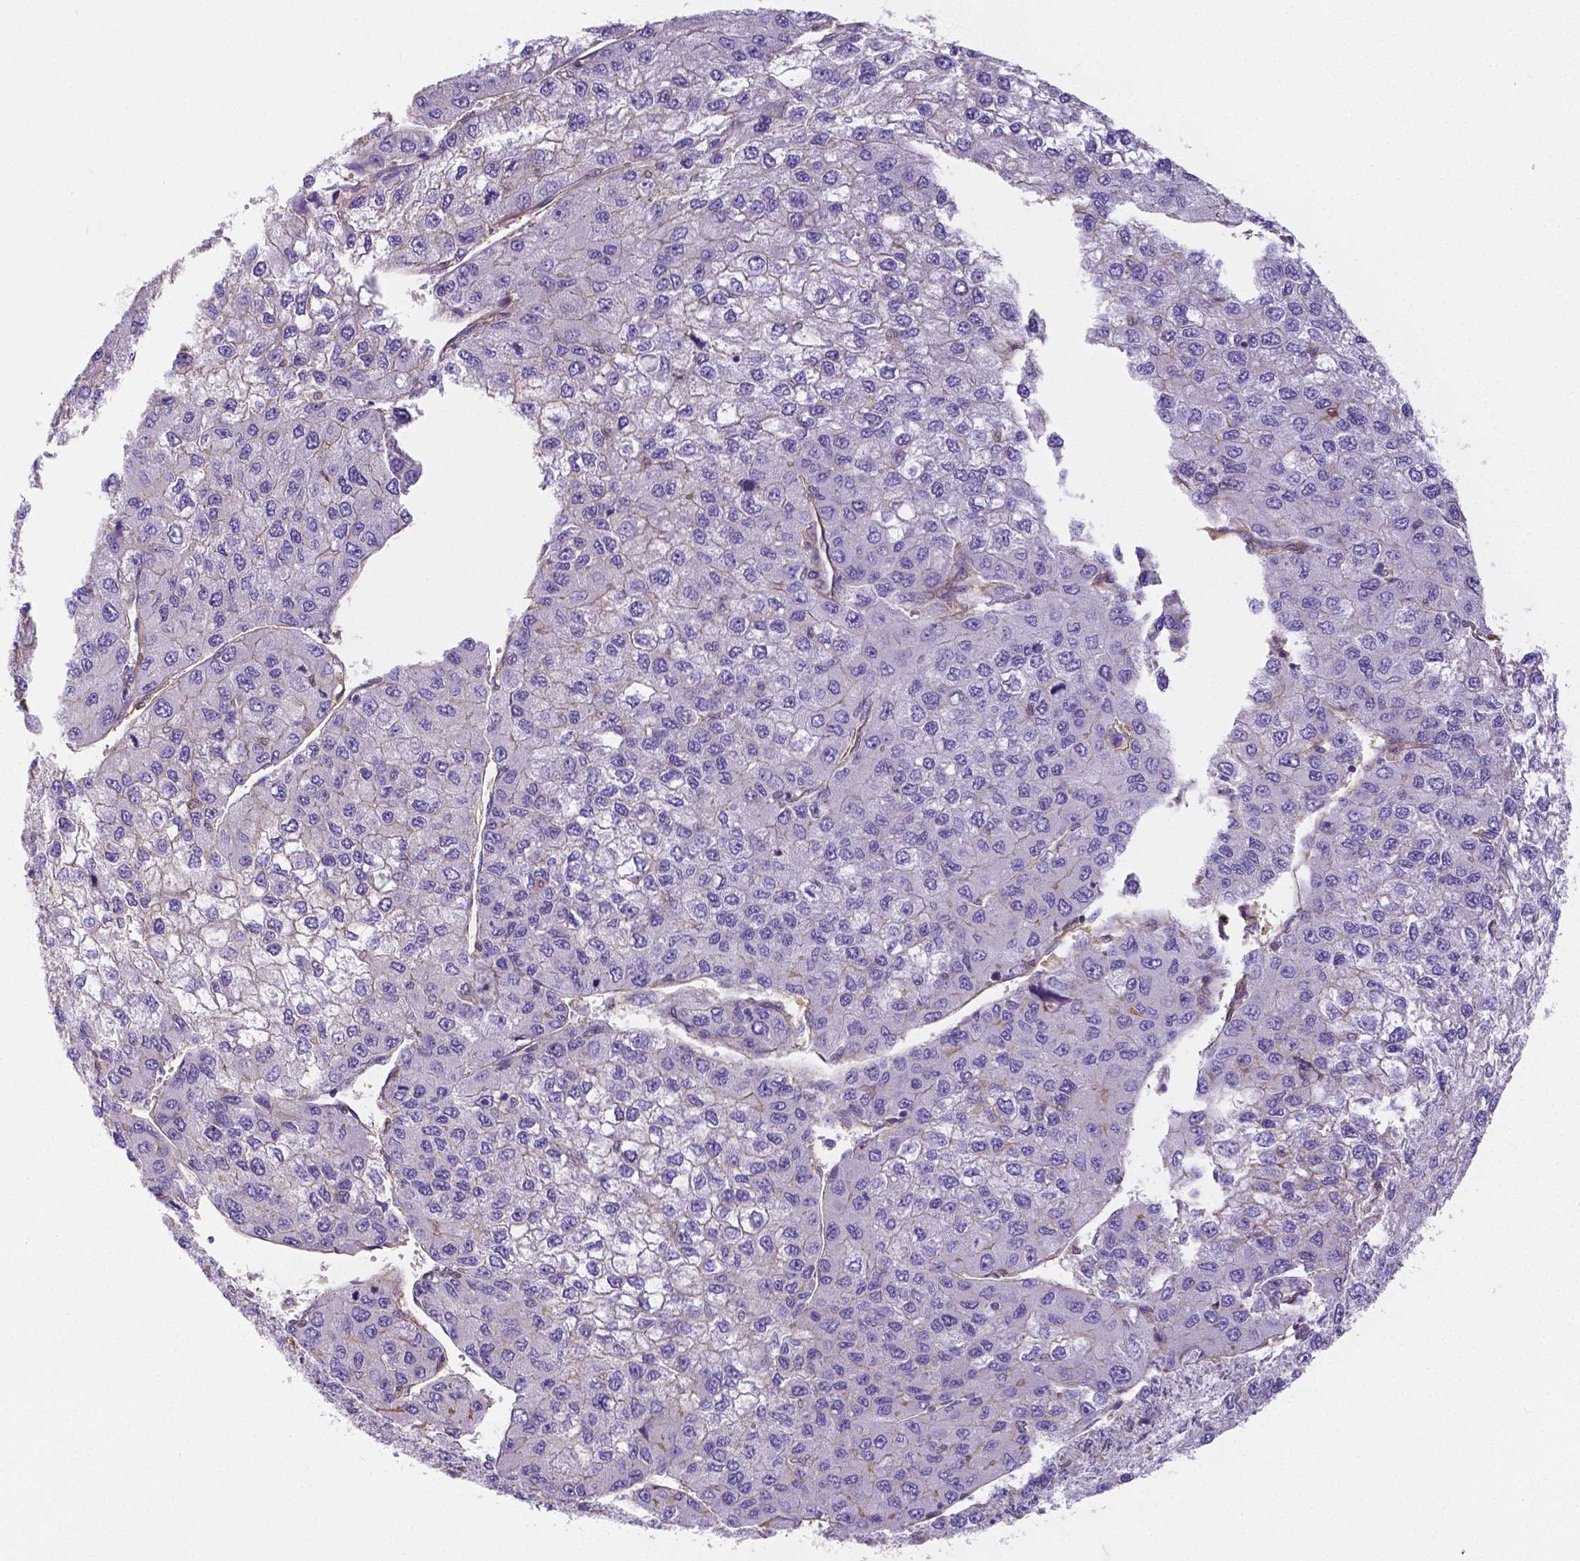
{"staining": {"intensity": "weak", "quantity": "<25%", "location": "cytoplasmic/membranous"}, "tissue": "liver cancer", "cell_type": "Tumor cells", "image_type": "cancer", "snomed": [{"axis": "morphology", "description": "Carcinoma, Hepatocellular, NOS"}, {"axis": "topography", "description": "Liver"}], "caption": "A high-resolution histopathology image shows immunohistochemistry (IHC) staining of liver hepatocellular carcinoma, which displays no significant expression in tumor cells. (DAB IHC, high magnification).", "gene": "CRMP1", "patient": {"sex": "female", "age": 66}}